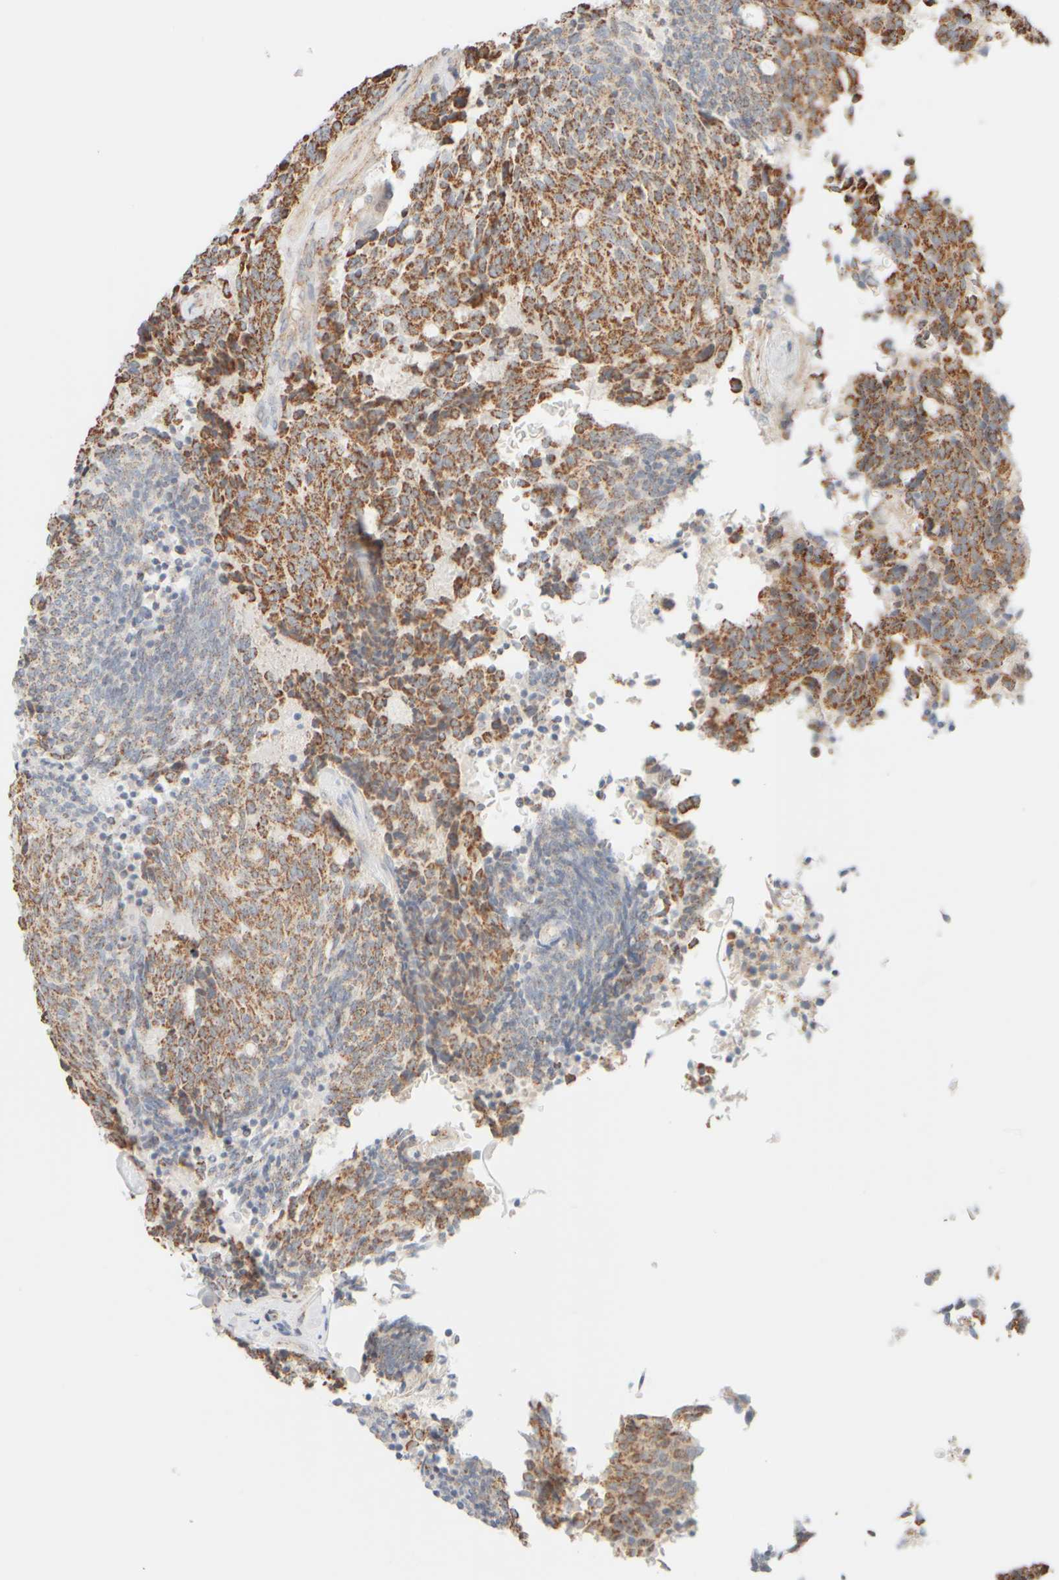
{"staining": {"intensity": "moderate", "quantity": ">75%", "location": "cytoplasmic/membranous"}, "tissue": "carcinoid", "cell_type": "Tumor cells", "image_type": "cancer", "snomed": [{"axis": "morphology", "description": "Carcinoid, malignant, NOS"}, {"axis": "topography", "description": "Pancreas"}], "caption": "Moderate cytoplasmic/membranous positivity is seen in about >75% of tumor cells in malignant carcinoid.", "gene": "APBB2", "patient": {"sex": "female", "age": 54}}